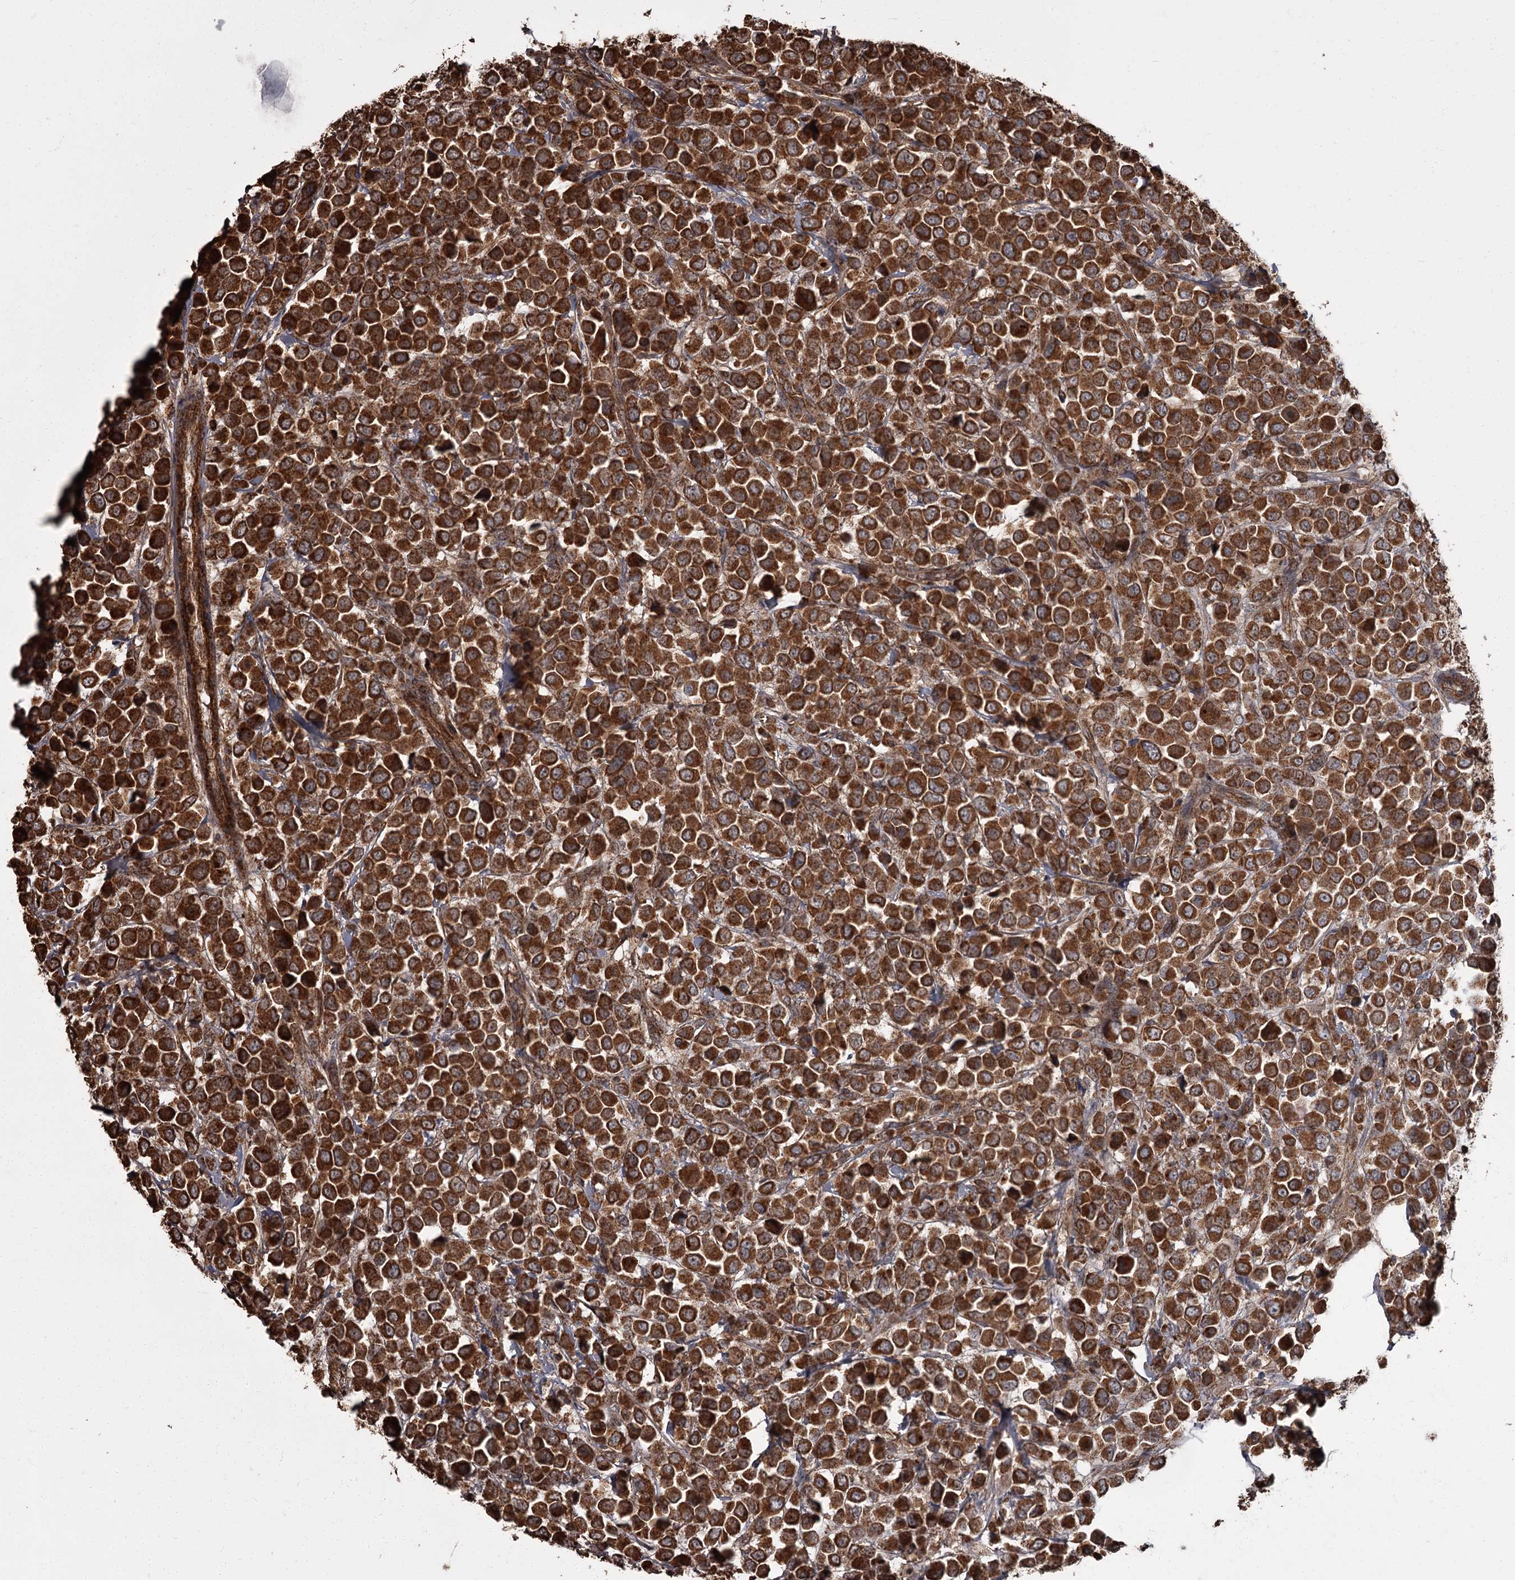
{"staining": {"intensity": "strong", "quantity": ">75%", "location": "cytoplasmic/membranous"}, "tissue": "breast cancer", "cell_type": "Tumor cells", "image_type": "cancer", "snomed": [{"axis": "morphology", "description": "Duct carcinoma"}, {"axis": "topography", "description": "Breast"}], "caption": "Protein expression analysis of human breast infiltrating ductal carcinoma reveals strong cytoplasmic/membranous positivity in approximately >75% of tumor cells.", "gene": "THAP9", "patient": {"sex": "female", "age": 61}}